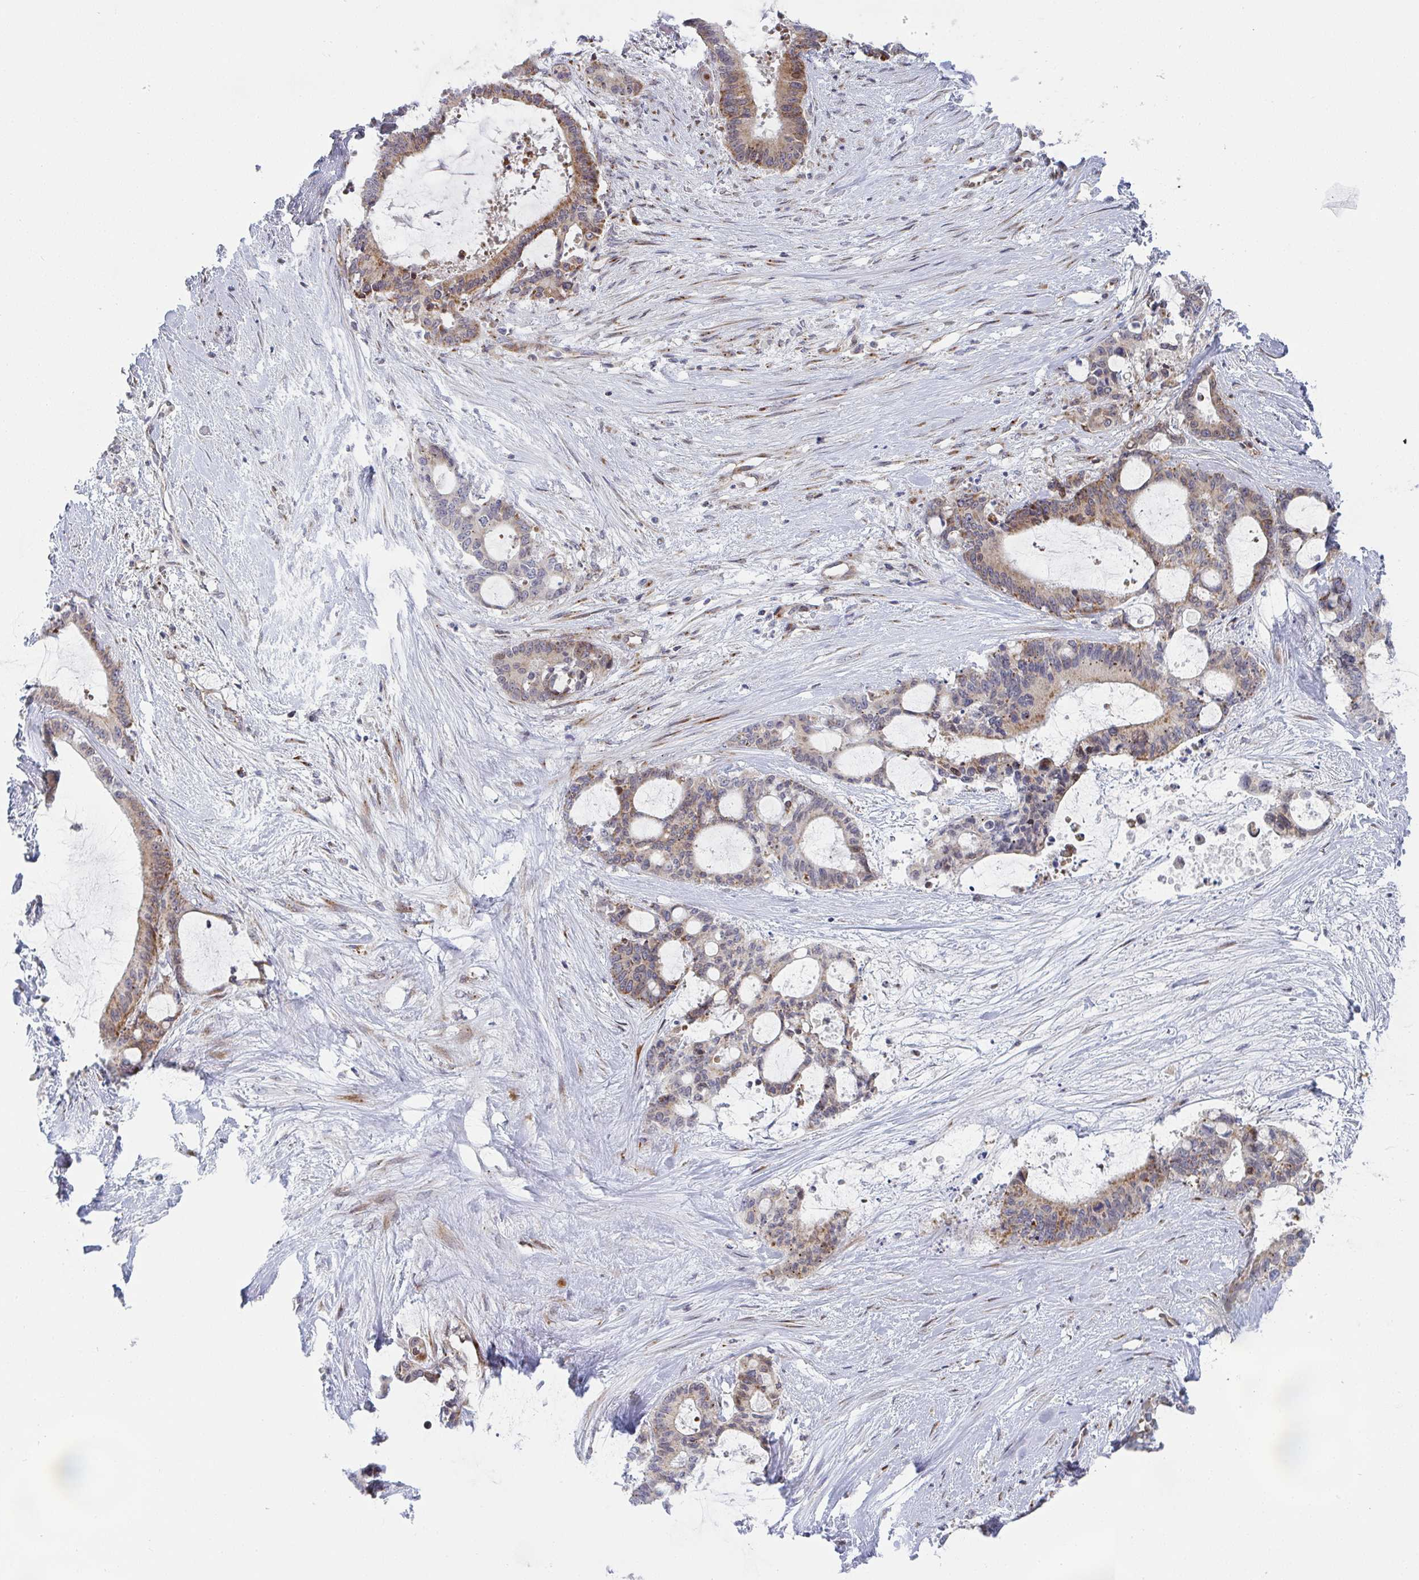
{"staining": {"intensity": "moderate", "quantity": "<25%", "location": "cytoplasmic/membranous"}, "tissue": "liver cancer", "cell_type": "Tumor cells", "image_type": "cancer", "snomed": [{"axis": "morphology", "description": "Normal tissue, NOS"}, {"axis": "morphology", "description": "Cholangiocarcinoma"}, {"axis": "topography", "description": "Liver"}, {"axis": "topography", "description": "Peripheral nerve tissue"}], "caption": "A micrograph showing moderate cytoplasmic/membranous expression in about <25% of tumor cells in liver cancer (cholangiocarcinoma), as visualized by brown immunohistochemical staining.", "gene": "PRKCH", "patient": {"sex": "female", "age": 73}}